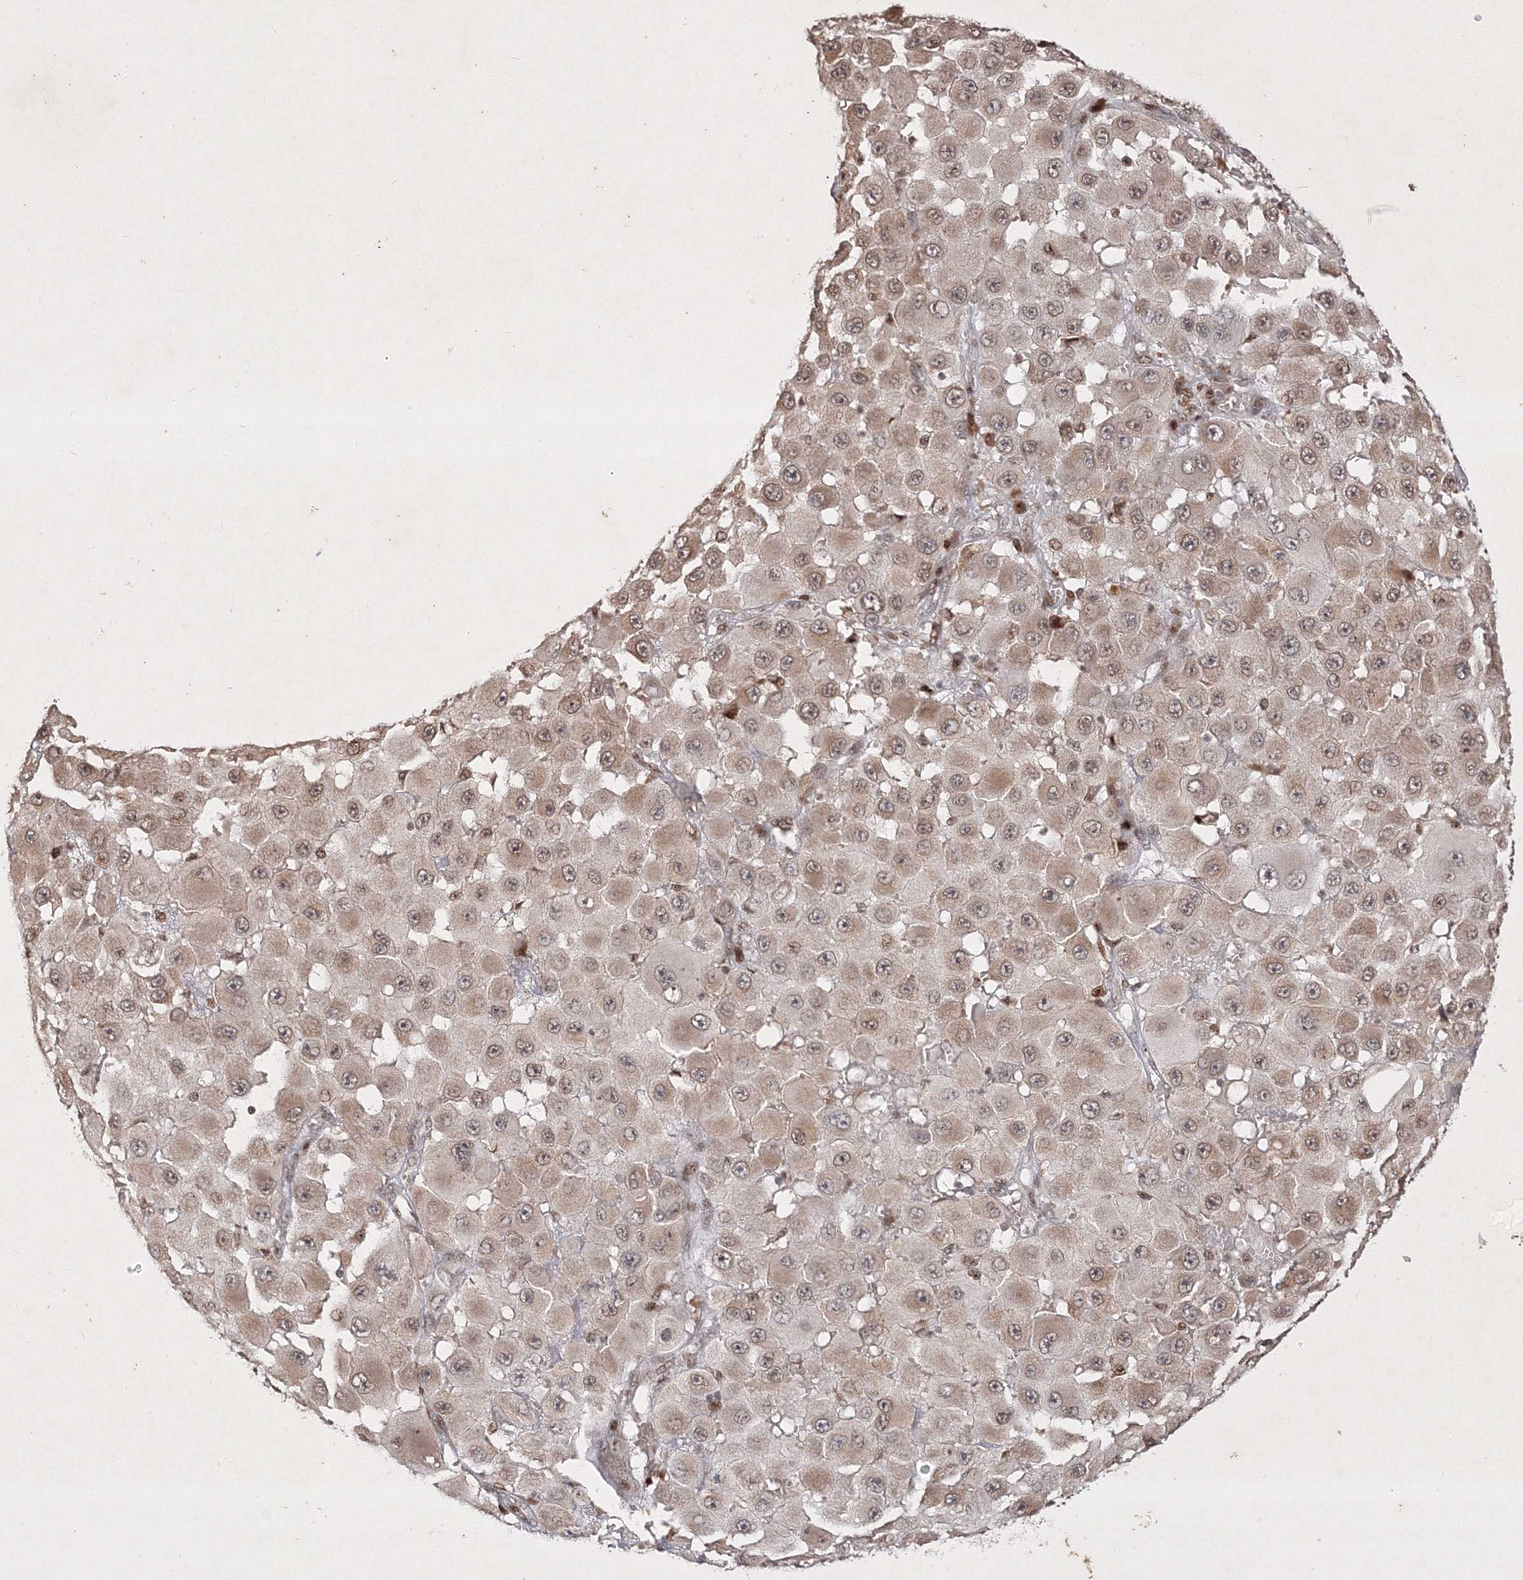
{"staining": {"intensity": "weak", "quantity": "25%-75%", "location": "cytoplasmic/membranous,nuclear"}, "tissue": "melanoma", "cell_type": "Tumor cells", "image_type": "cancer", "snomed": [{"axis": "morphology", "description": "Malignant melanoma, NOS"}, {"axis": "topography", "description": "Skin"}], "caption": "Protein expression analysis of malignant melanoma shows weak cytoplasmic/membranous and nuclear expression in approximately 25%-75% of tumor cells.", "gene": "TAB1", "patient": {"sex": "female", "age": 81}}